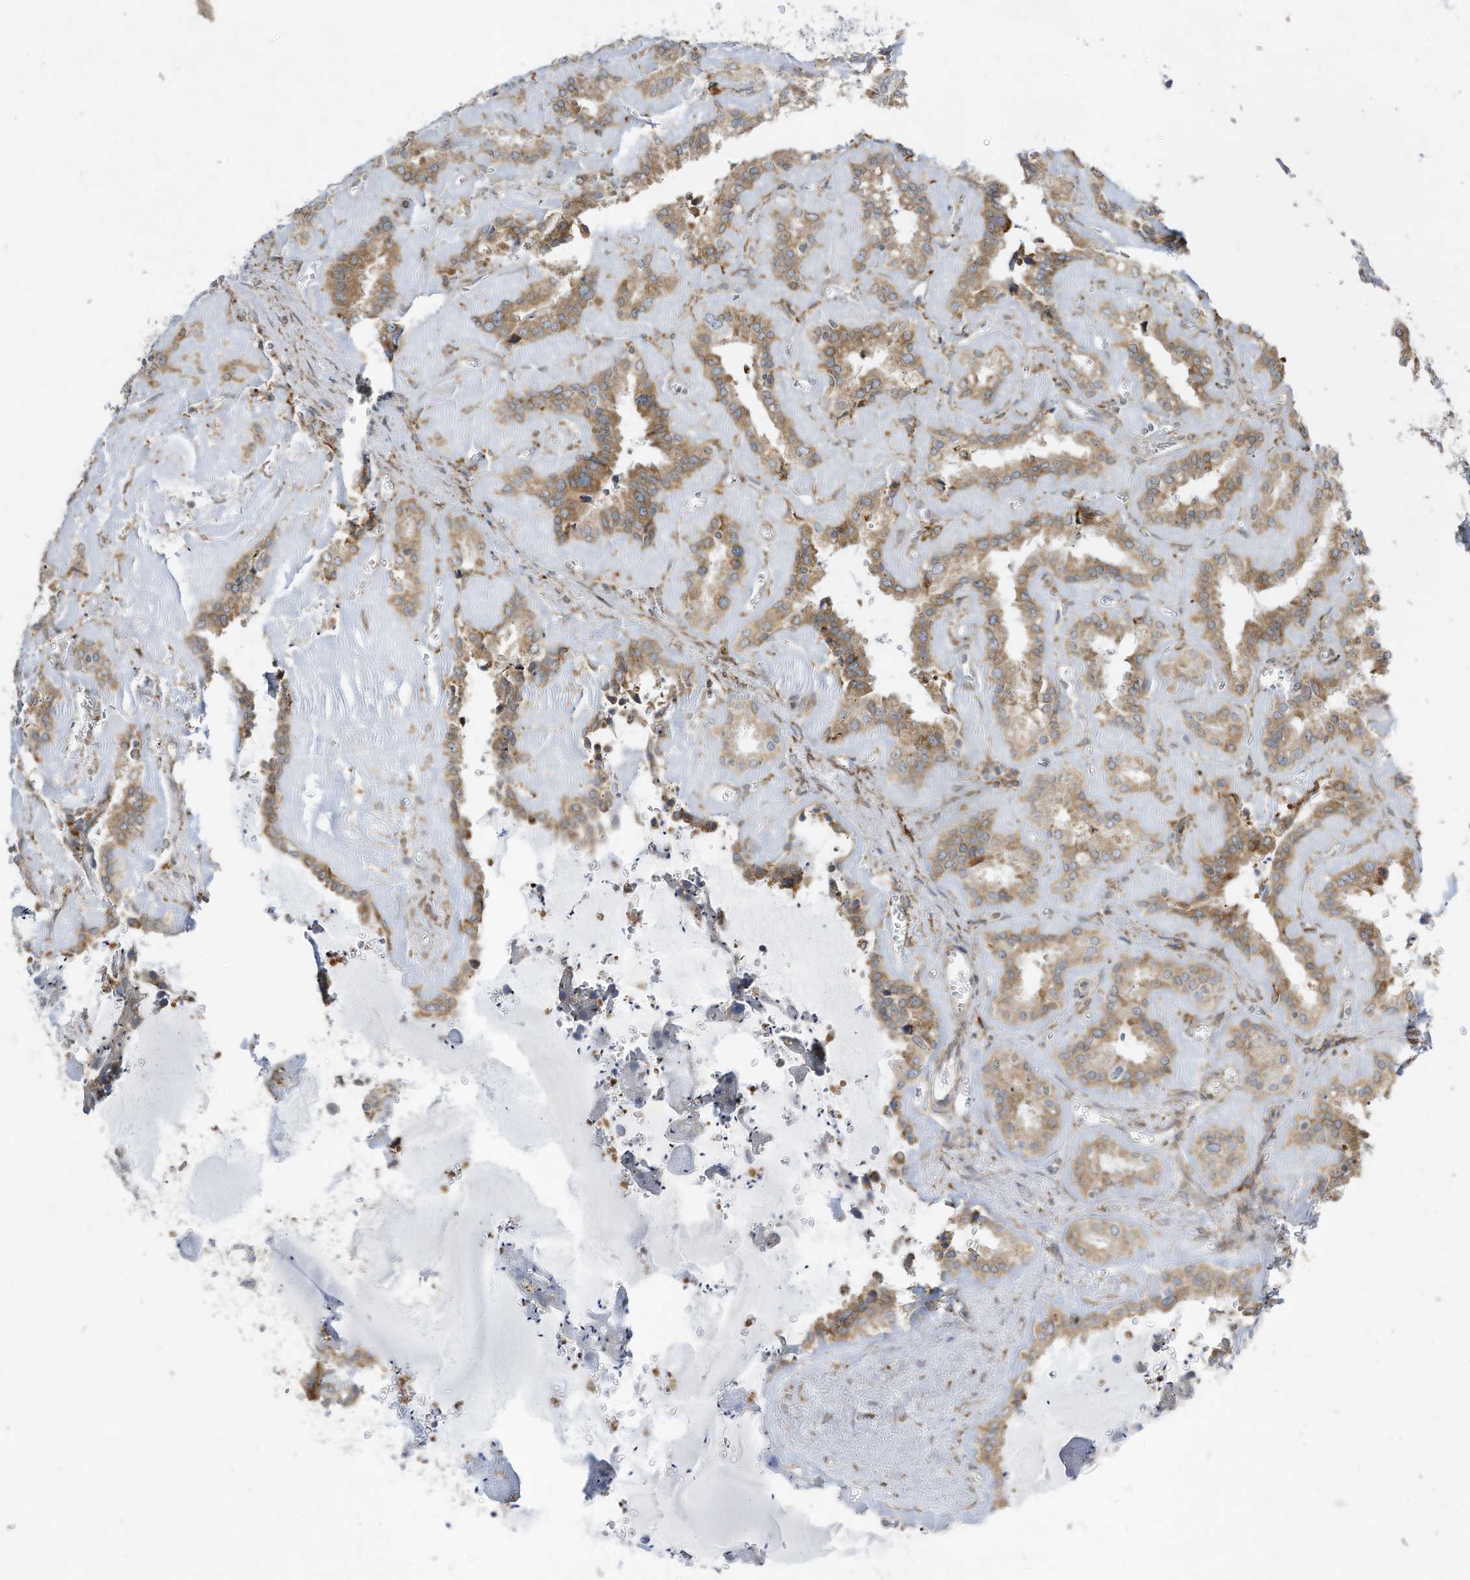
{"staining": {"intensity": "weak", "quantity": ">75%", "location": "cytoplasmic/membranous"}, "tissue": "seminal vesicle", "cell_type": "Glandular cells", "image_type": "normal", "snomed": [{"axis": "morphology", "description": "Normal tissue, NOS"}, {"axis": "topography", "description": "Prostate"}, {"axis": "topography", "description": "Seminal veicle"}], "caption": "DAB immunohistochemical staining of unremarkable human seminal vesicle displays weak cytoplasmic/membranous protein staining in approximately >75% of glandular cells.", "gene": "PTK6", "patient": {"sex": "male", "age": 59}}